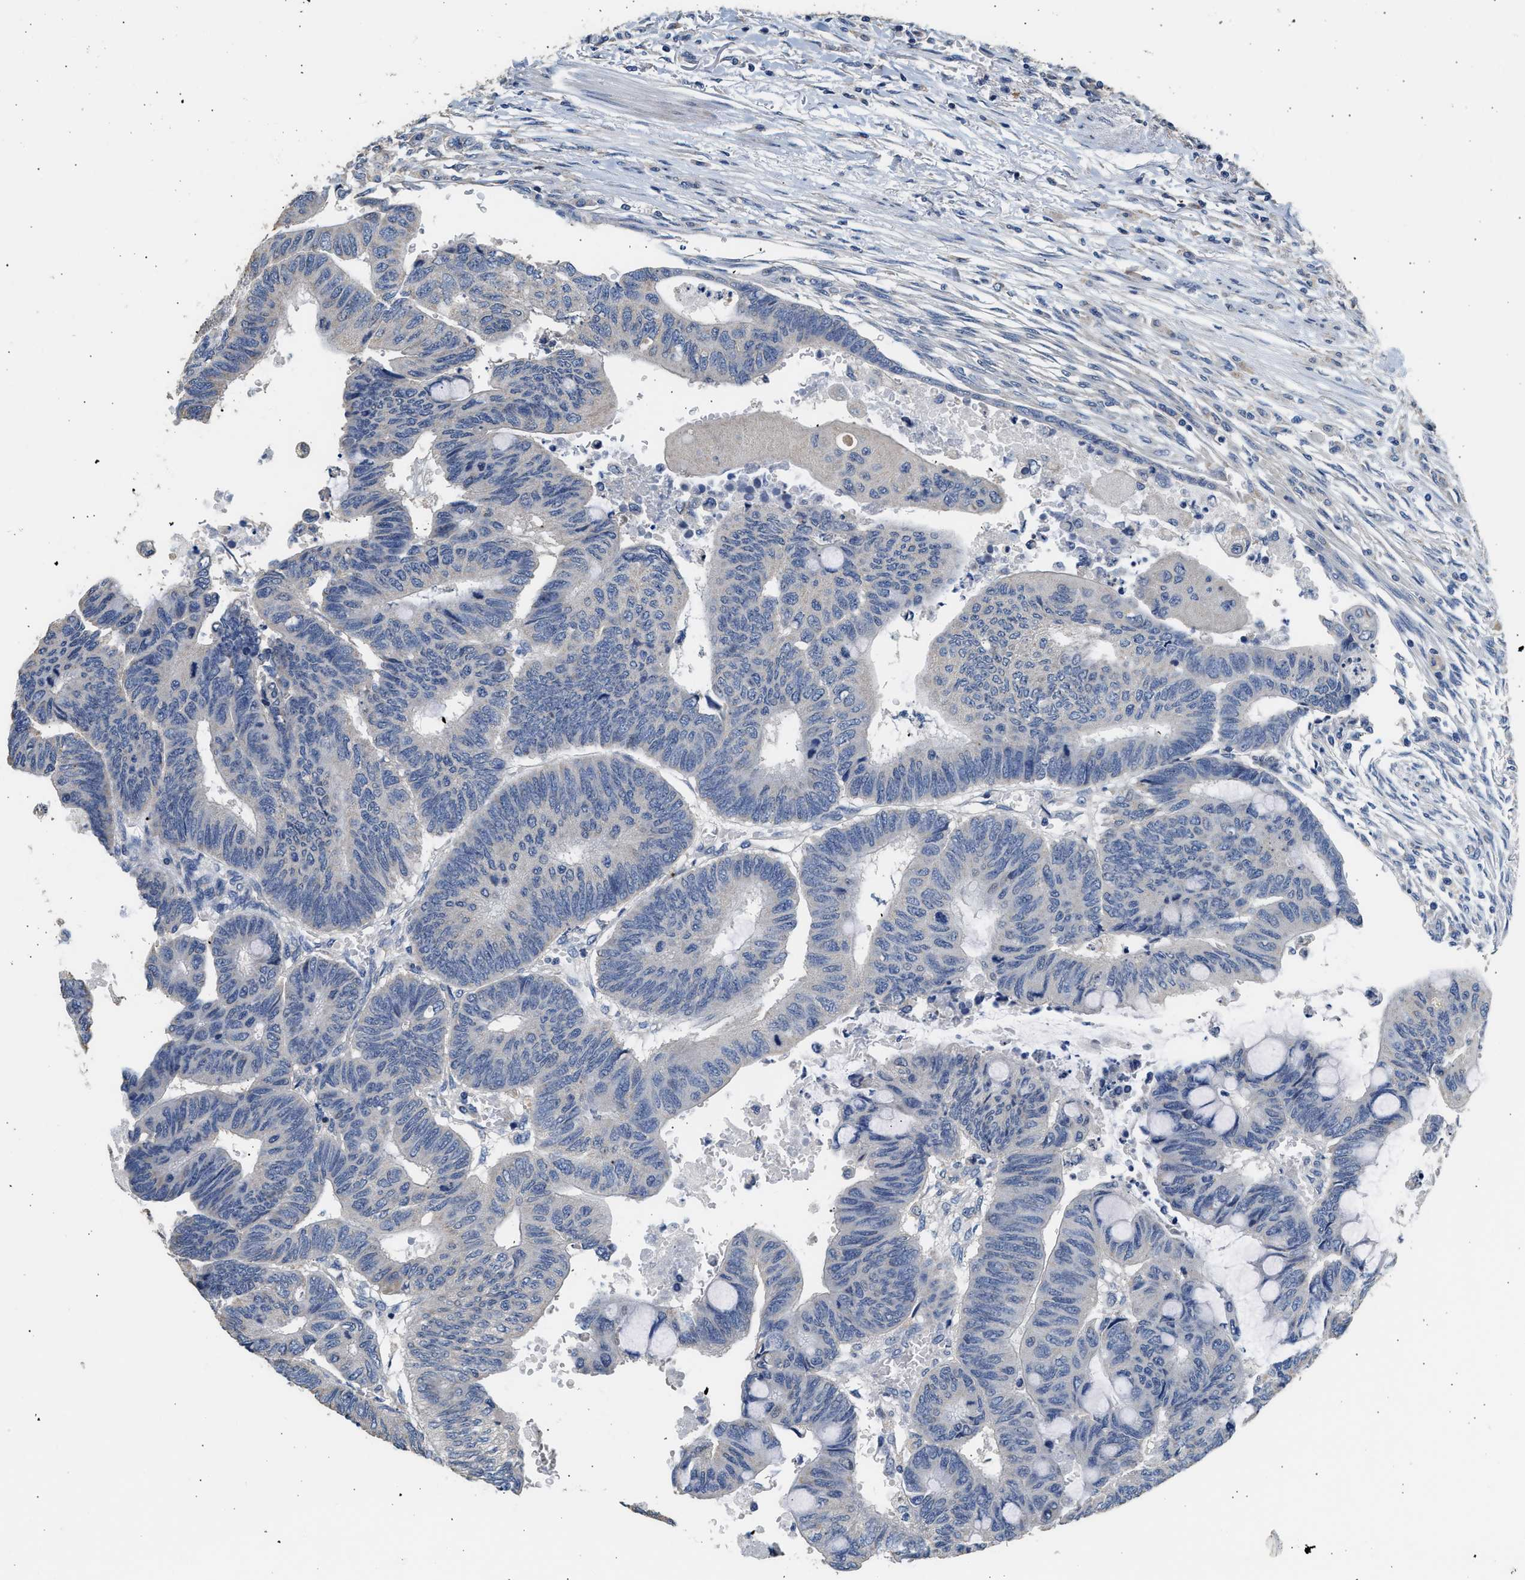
{"staining": {"intensity": "negative", "quantity": "none", "location": "none"}, "tissue": "colorectal cancer", "cell_type": "Tumor cells", "image_type": "cancer", "snomed": [{"axis": "morphology", "description": "Normal tissue, NOS"}, {"axis": "morphology", "description": "Adenocarcinoma, NOS"}, {"axis": "topography", "description": "Rectum"}, {"axis": "topography", "description": "Peripheral nerve tissue"}], "caption": "High power microscopy micrograph of an IHC photomicrograph of colorectal adenocarcinoma, revealing no significant expression in tumor cells.", "gene": "WDR31", "patient": {"sex": "male", "age": 92}}